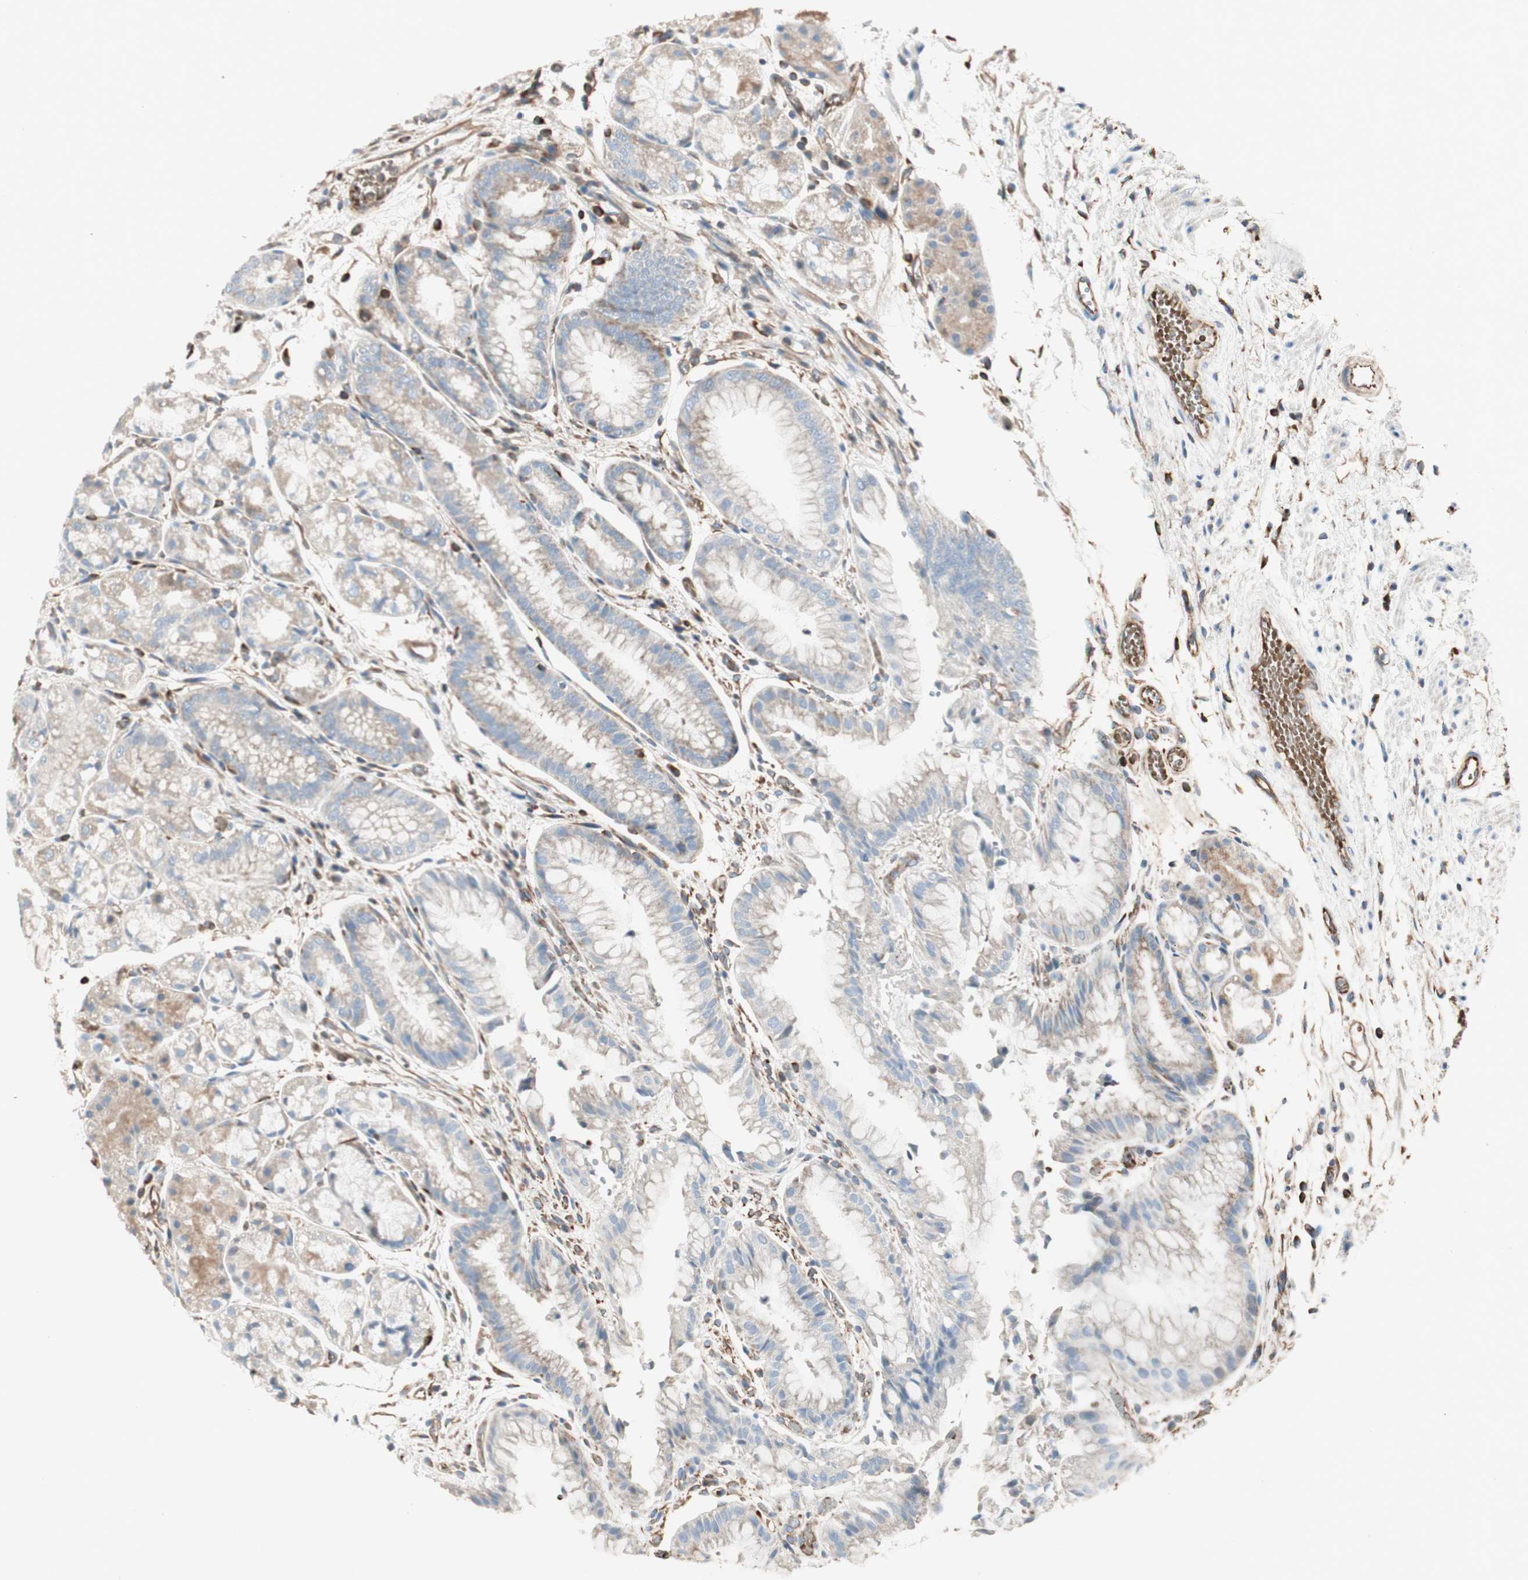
{"staining": {"intensity": "weak", "quantity": "25%-75%", "location": "cytoplasmic/membranous"}, "tissue": "stomach", "cell_type": "Glandular cells", "image_type": "normal", "snomed": [{"axis": "morphology", "description": "Normal tissue, NOS"}, {"axis": "topography", "description": "Stomach, upper"}], "caption": "Weak cytoplasmic/membranous protein expression is appreciated in about 25%-75% of glandular cells in stomach.", "gene": "SRCIN1", "patient": {"sex": "male", "age": 72}}